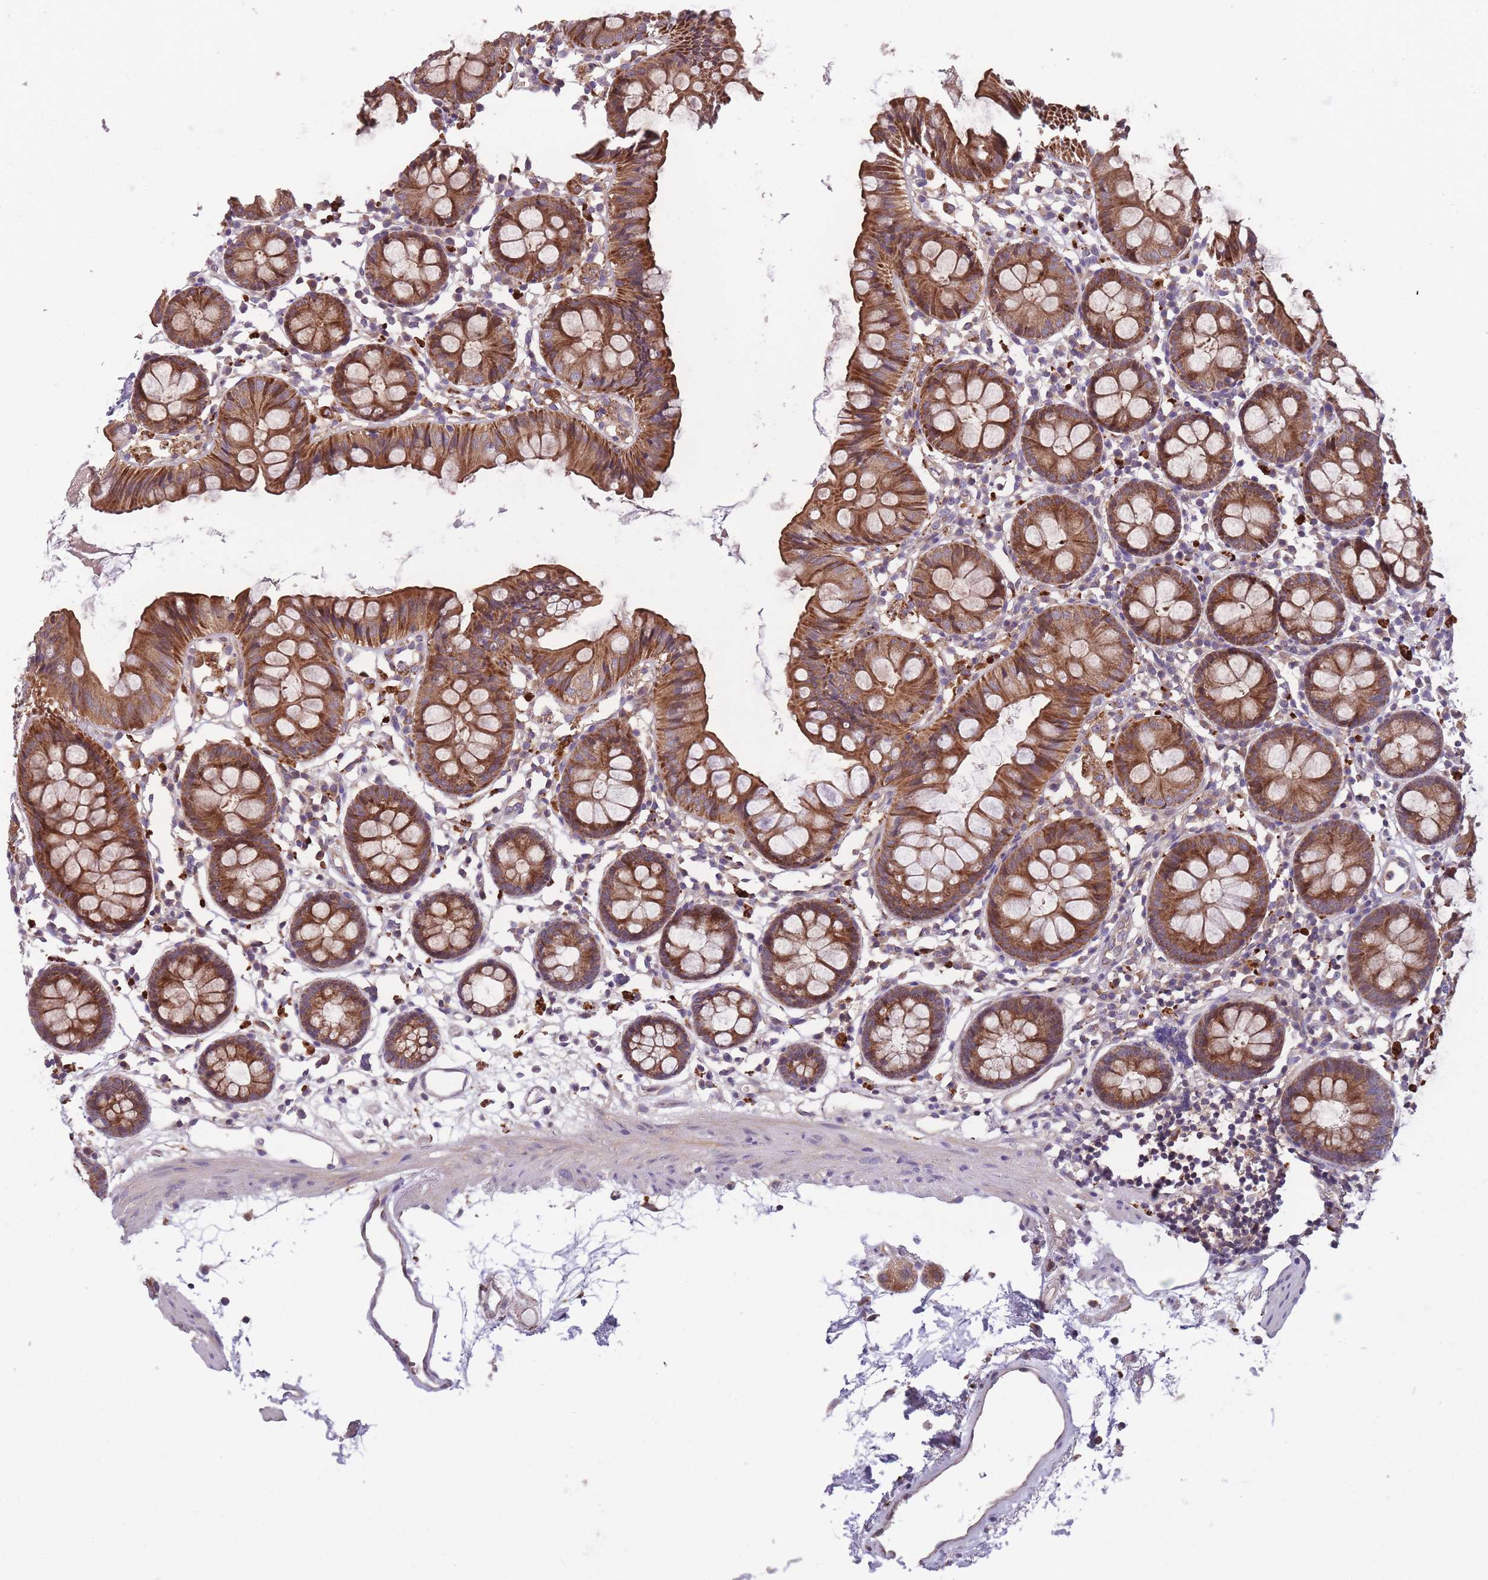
{"staining": {"intensity": "weak", "quantity": ">75%", "location": "cytoplasmic/membranous"}, "tissue": "colon", "cell_type": "Endothelial cells", "image_type": "normal", "snomed": [{"axis": "morphology", "description": "Normal tissue, NOS"}, {"axis": "topography", "description": "Colon"}], "caption": "This micrograph reveals immunohistochemistry (IHC) staining of benign human colon, with low weak cytoplasmic/membranous staining in approximately >75% of endothelial cells.", "gene": "ITPKC", "patient": {"sex": "female", "age": 84}}